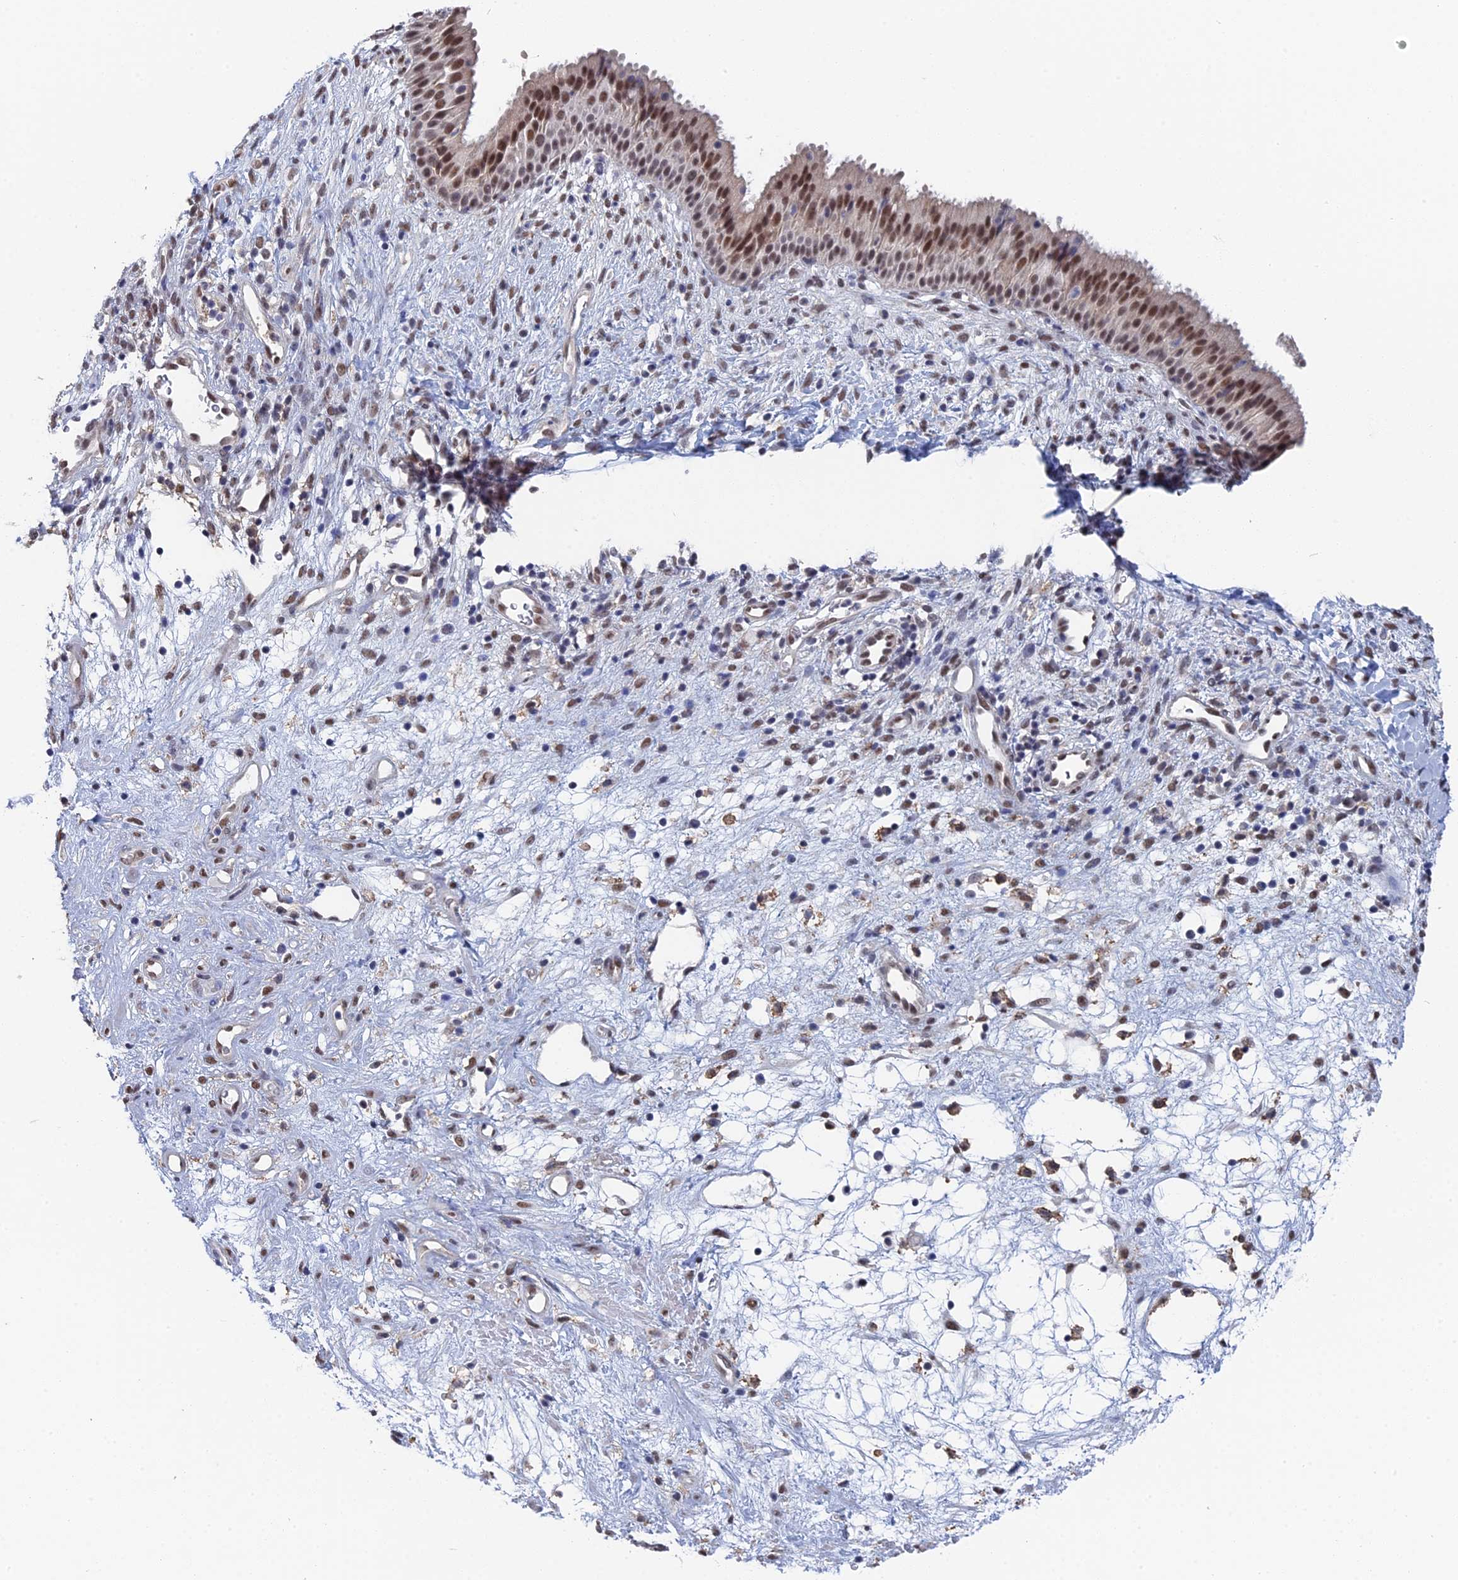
{"staining": {"intensity": "moderate", "quantity": ">75%", "location": "nuclear"}, "tissue": "nasopharynx", "cell_type": "Respiratory epithelial cells", "image_type": "normal", "snomed": [{"axis": "morphology", "description": "Normal tissue, NOS"}, {"axis": "topography", "description": "Nasopharynx"}], "caption": "Normal nasopharynx shows moderate nuclear positivity in approximately >75% of respiratory epithelial cells, visualized by immunohistochemistry.", "gene": "TSSC4", "patient": {"sex": "male", "age": 22}}